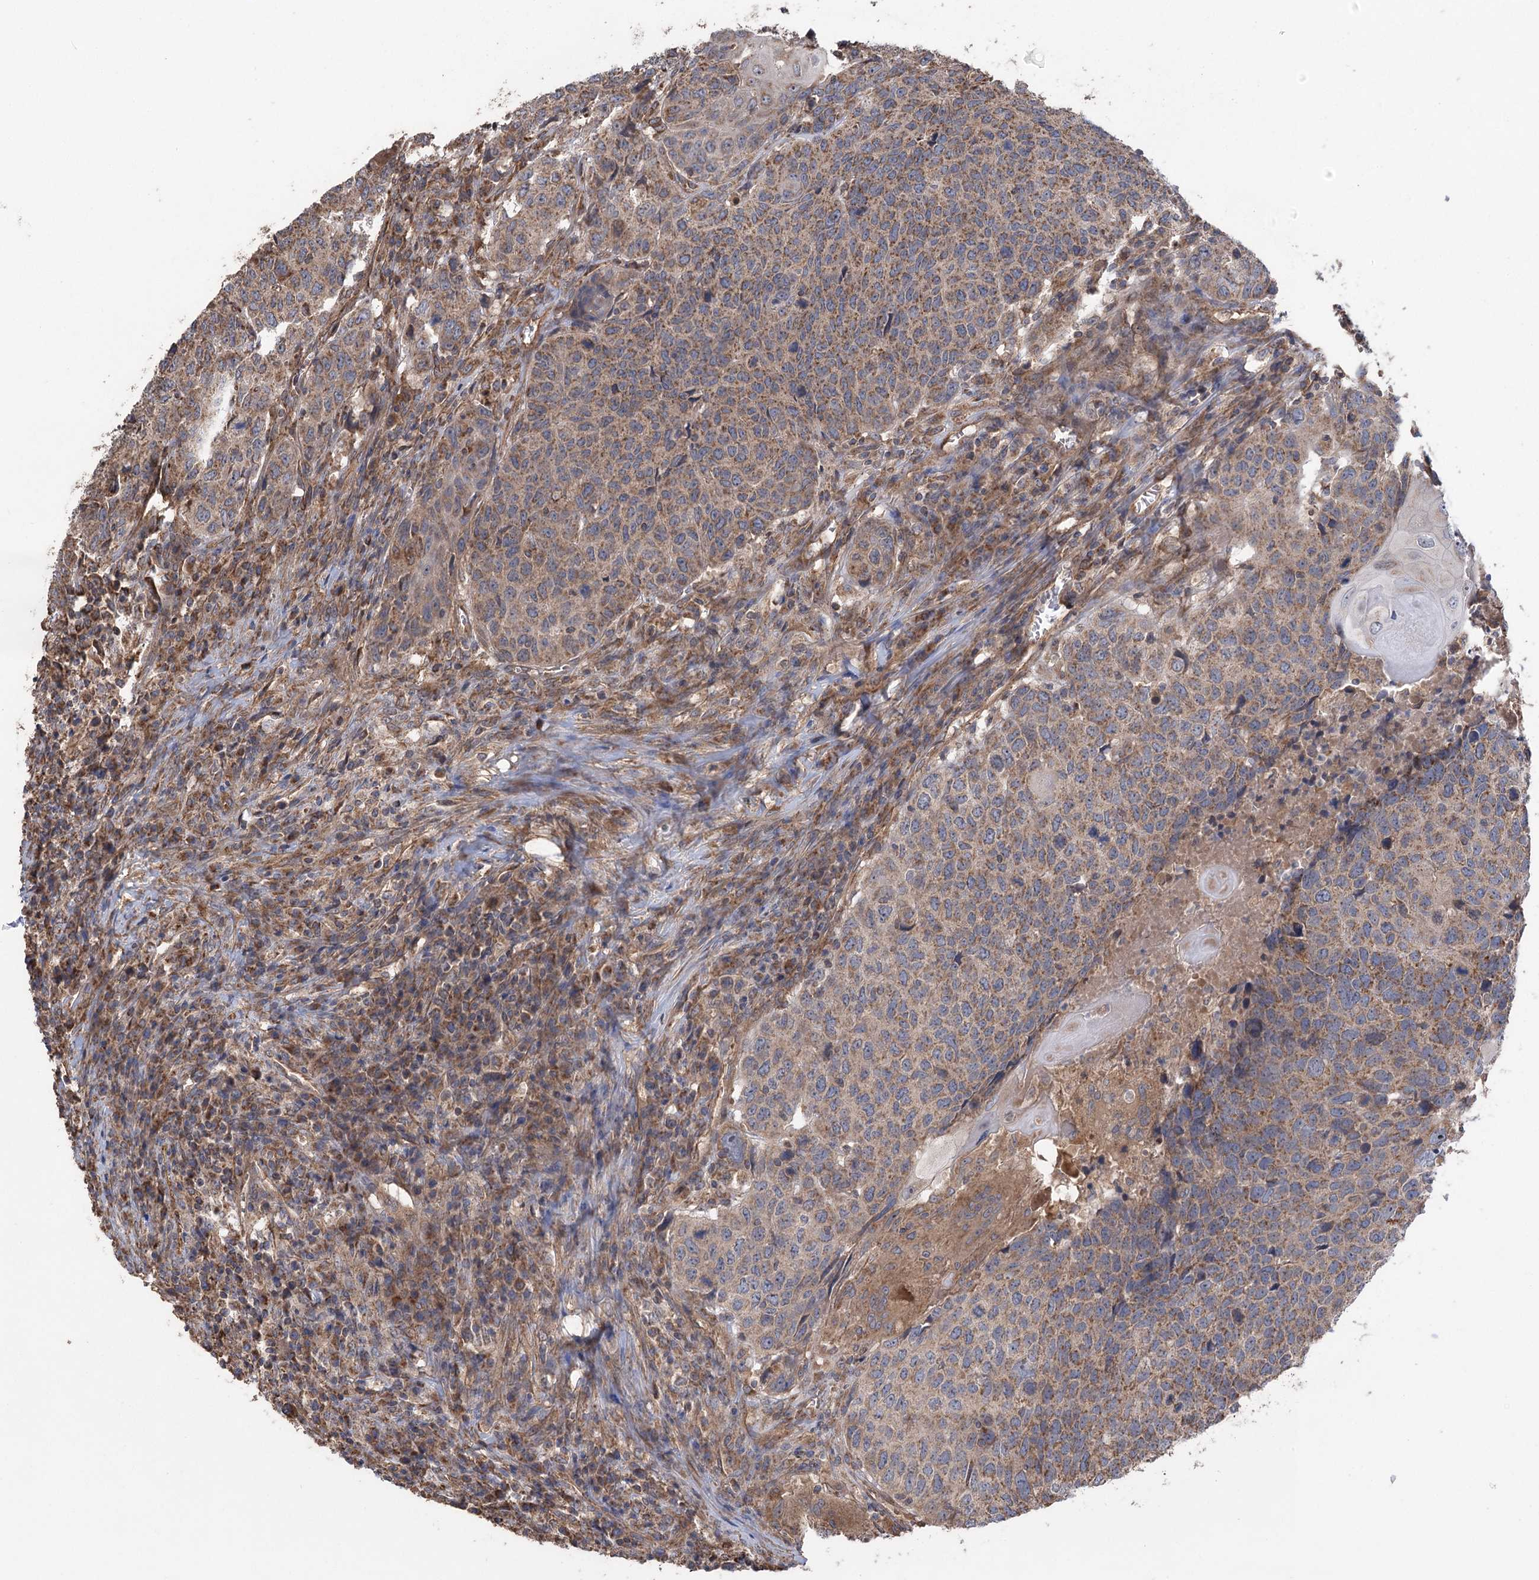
{"staining": {"intensity": "moderate", "quantity": ">75%", "location": "cytoplasmic/membranous"}, "tissue": "head and neck cancer", "cell_type": "Tumor cells", "image_type": "cancer", "snomed": [{"axis": "morphology", "description": "Squamous cell carcinoma, NOS"}, {"axis": "topography", "description": "Head-Neck"}], "caption": "Tumor cells reveal medium levels of moderate cytoplasmic/membranous staining in approximately >75% of cells in human squamous cell carcinoma (head and neck). The protein of interest is shown in brown color, while the nuclei are stained blue.", "gene": "RWDD4", "patient": {"sex": "male", "age": 66}}